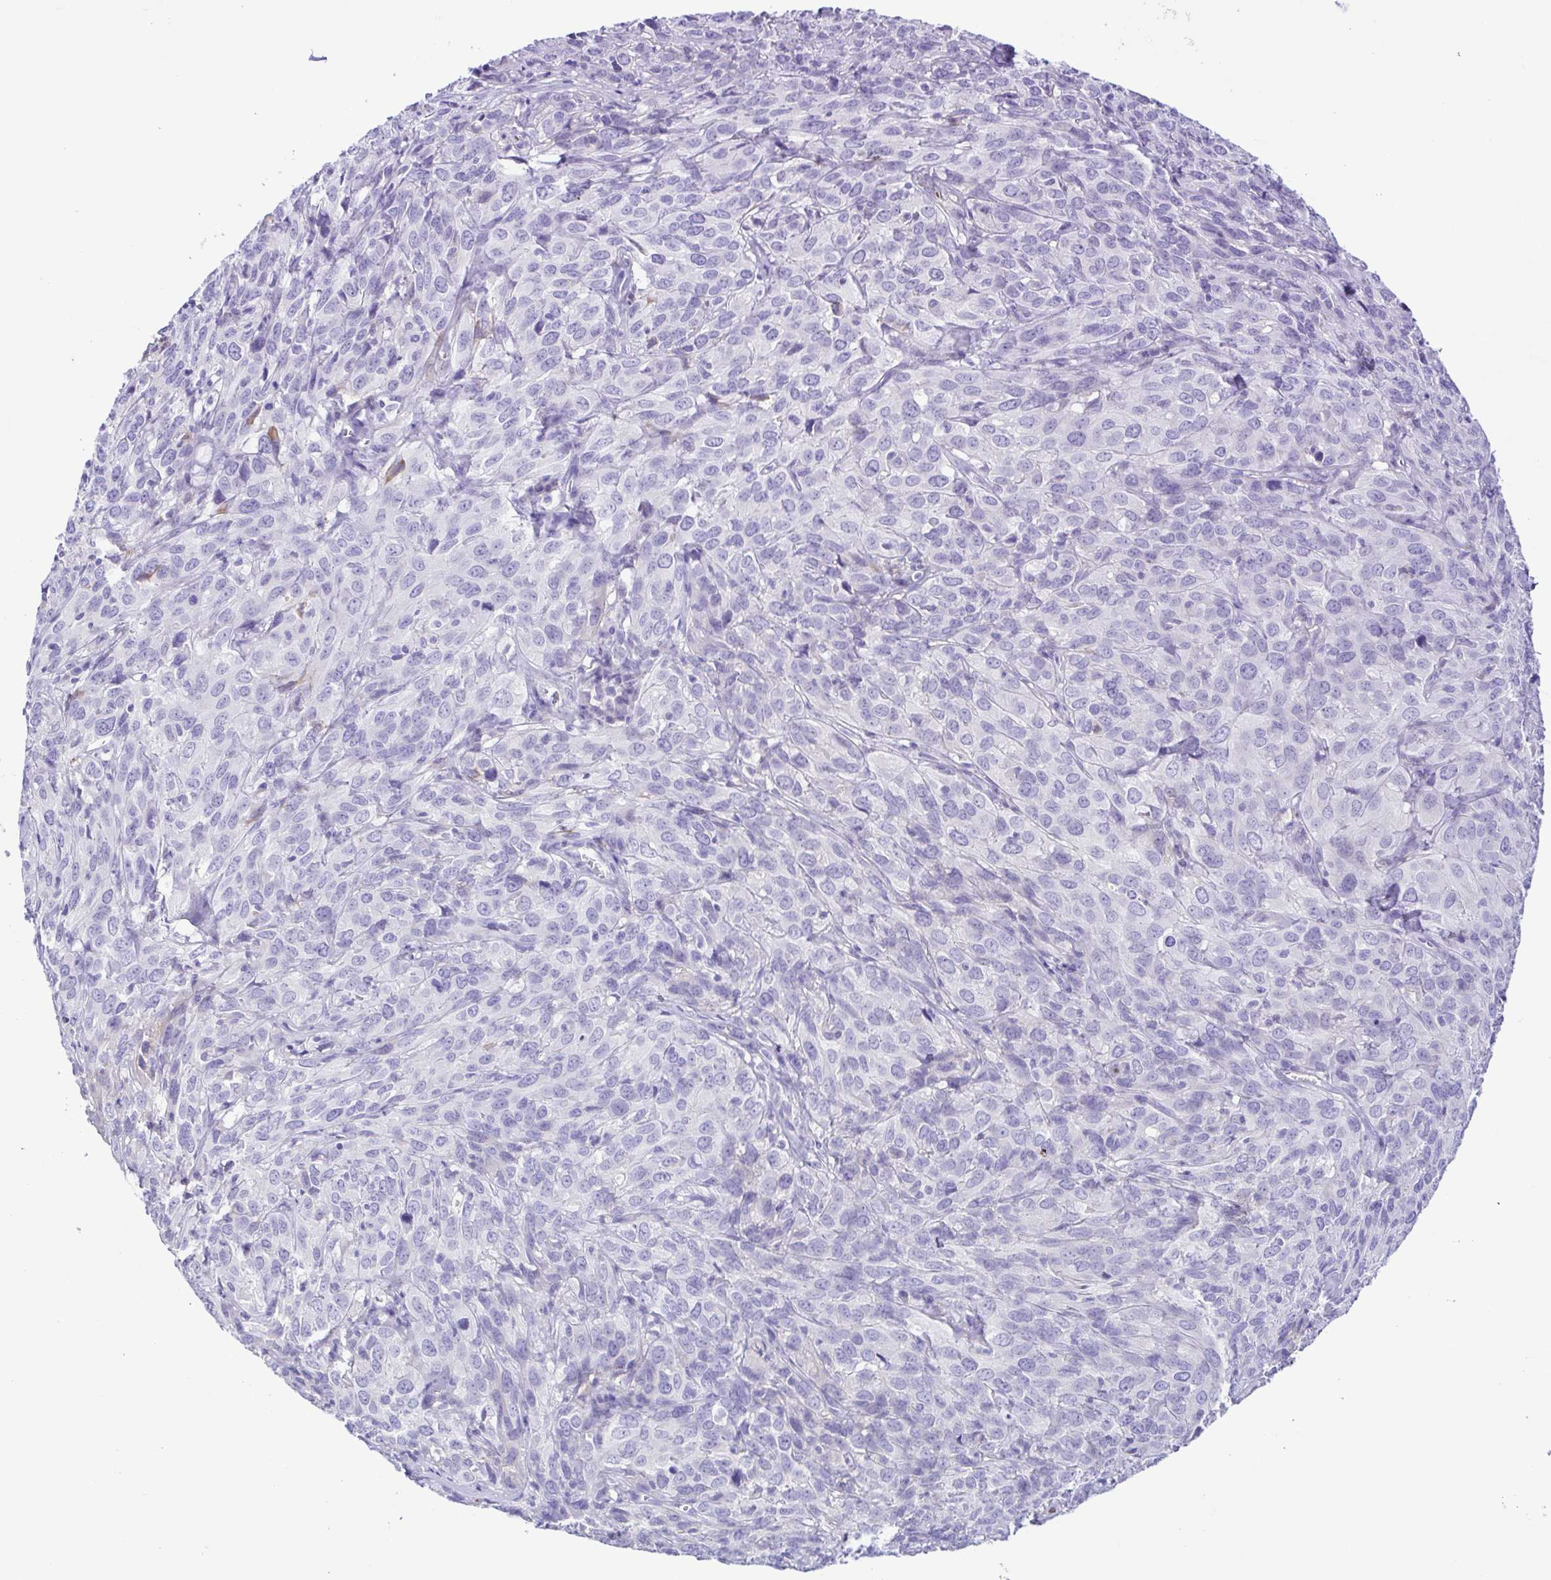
{"staining": {"intensity": "negative", "quantity": "none", "location": "none"}, "tissue": "cervical cancer", "cell_type": "Tumor cells", "image_type": "cancer", "snomed": [{"axis": "morphology", "description": "Squamous cell carcinoma, NOS"}, {"axis": "topography", "description": "Cervix"}], "caption": "This is an immunohistochemistry (IHC) image of human cervical squamous cell carcinoma. There is no positivity in tumor cells.", "gene": "IGFL1", "patient": {"sex": "female", "age": 51}}